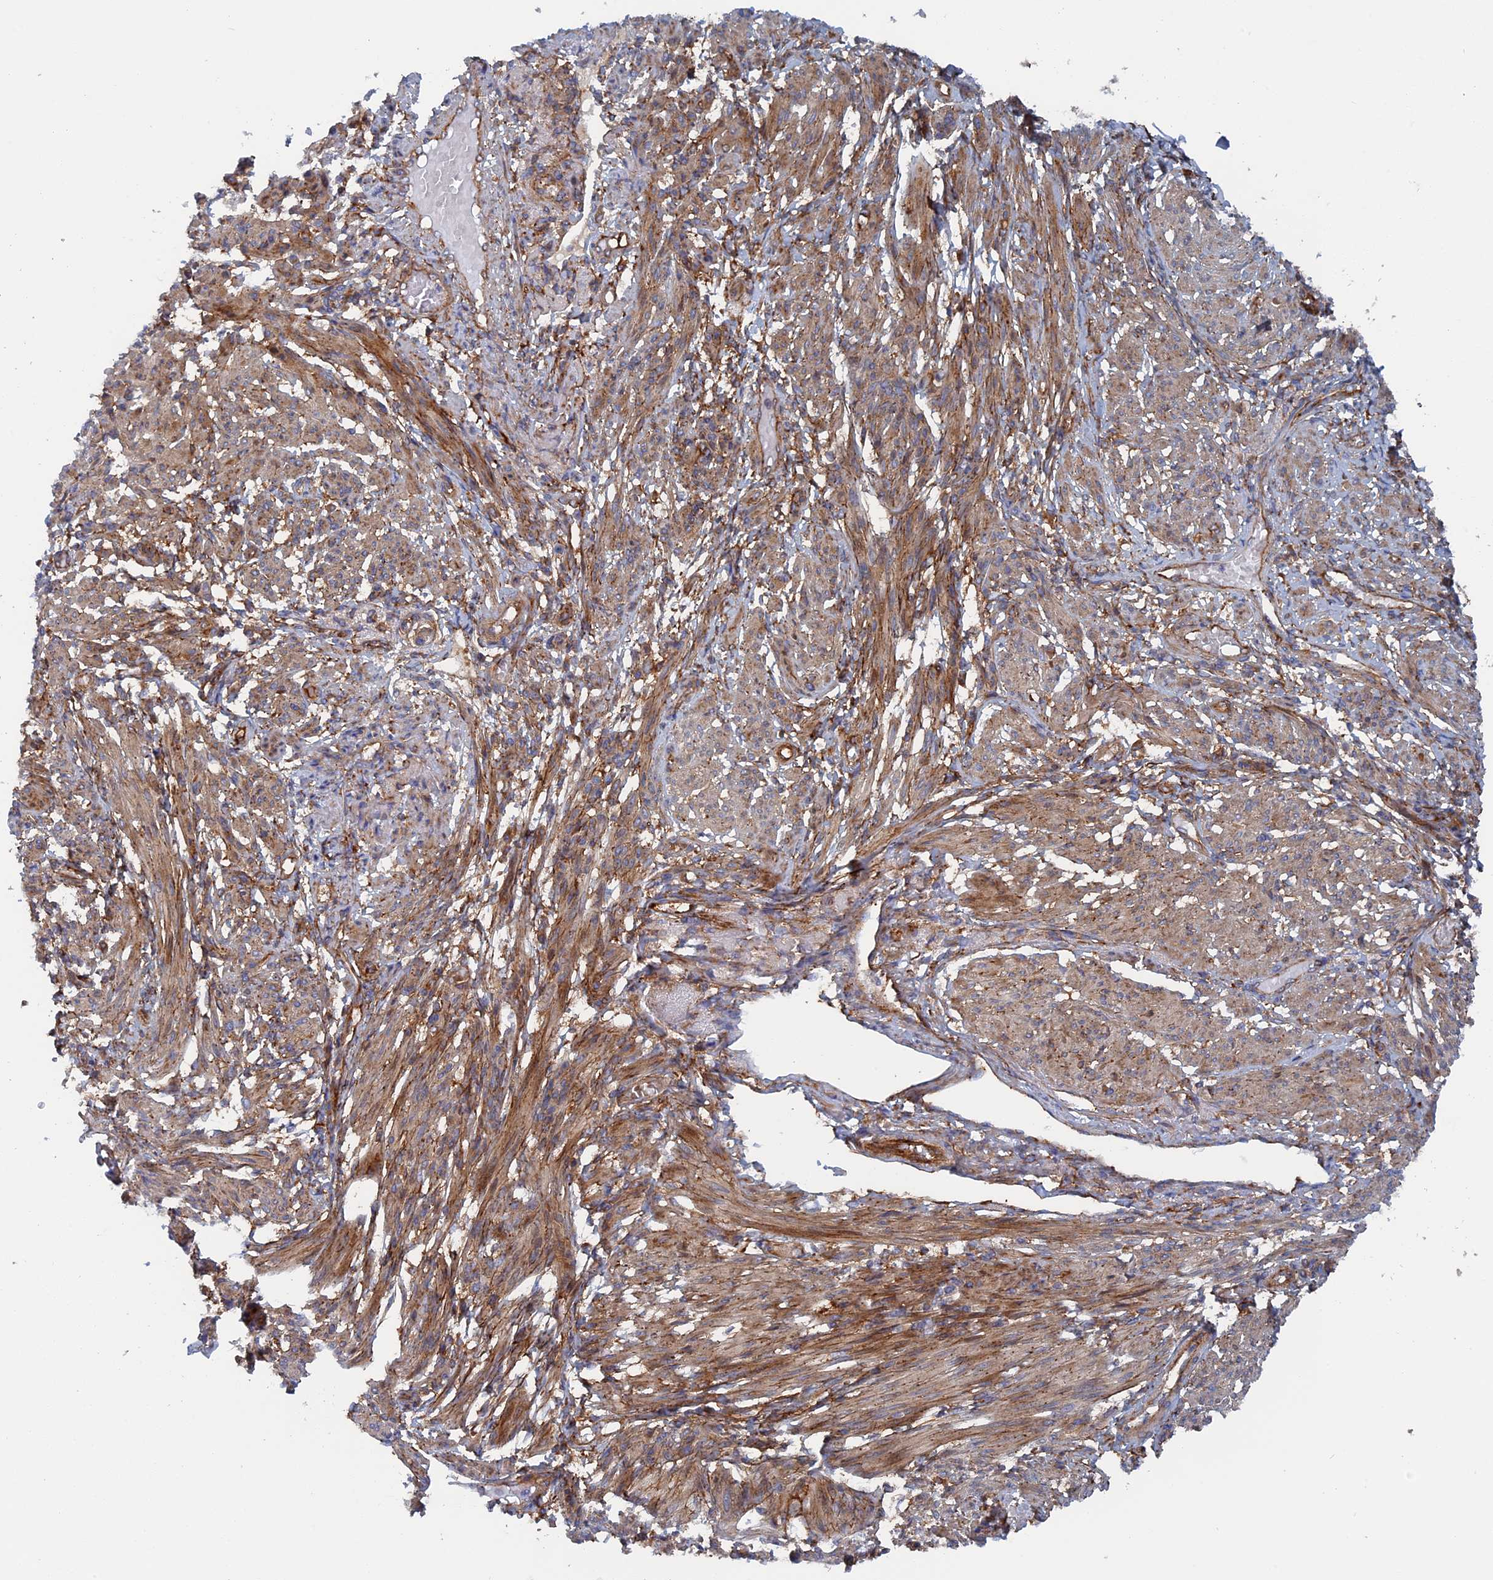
{"staining": {"intensity": "moderate", "quantity": "25%-75%", "location": "cytoplasmic/membranous"}, "tissue": "smooth muscle", "cell_type": "Smooth muscle cells", "image_type": "normal", "snomed": [{"axis": "morphology", "description": "Normal tissue, NOS"}, {"axis": "topography", "description": "Smooth muscle"}], "caption": "Moderate cytoplasmic/membranous protein positivity is appreciated in about 25%-75% of smooth muscle cells in smooth muscle. (DAB (3,3'-diaminobenzidine) IHC, brown staining for protein, blue staining for nuclei).", "gene": "TMEM196", "patient": {"sex": "female", "age": 39}}